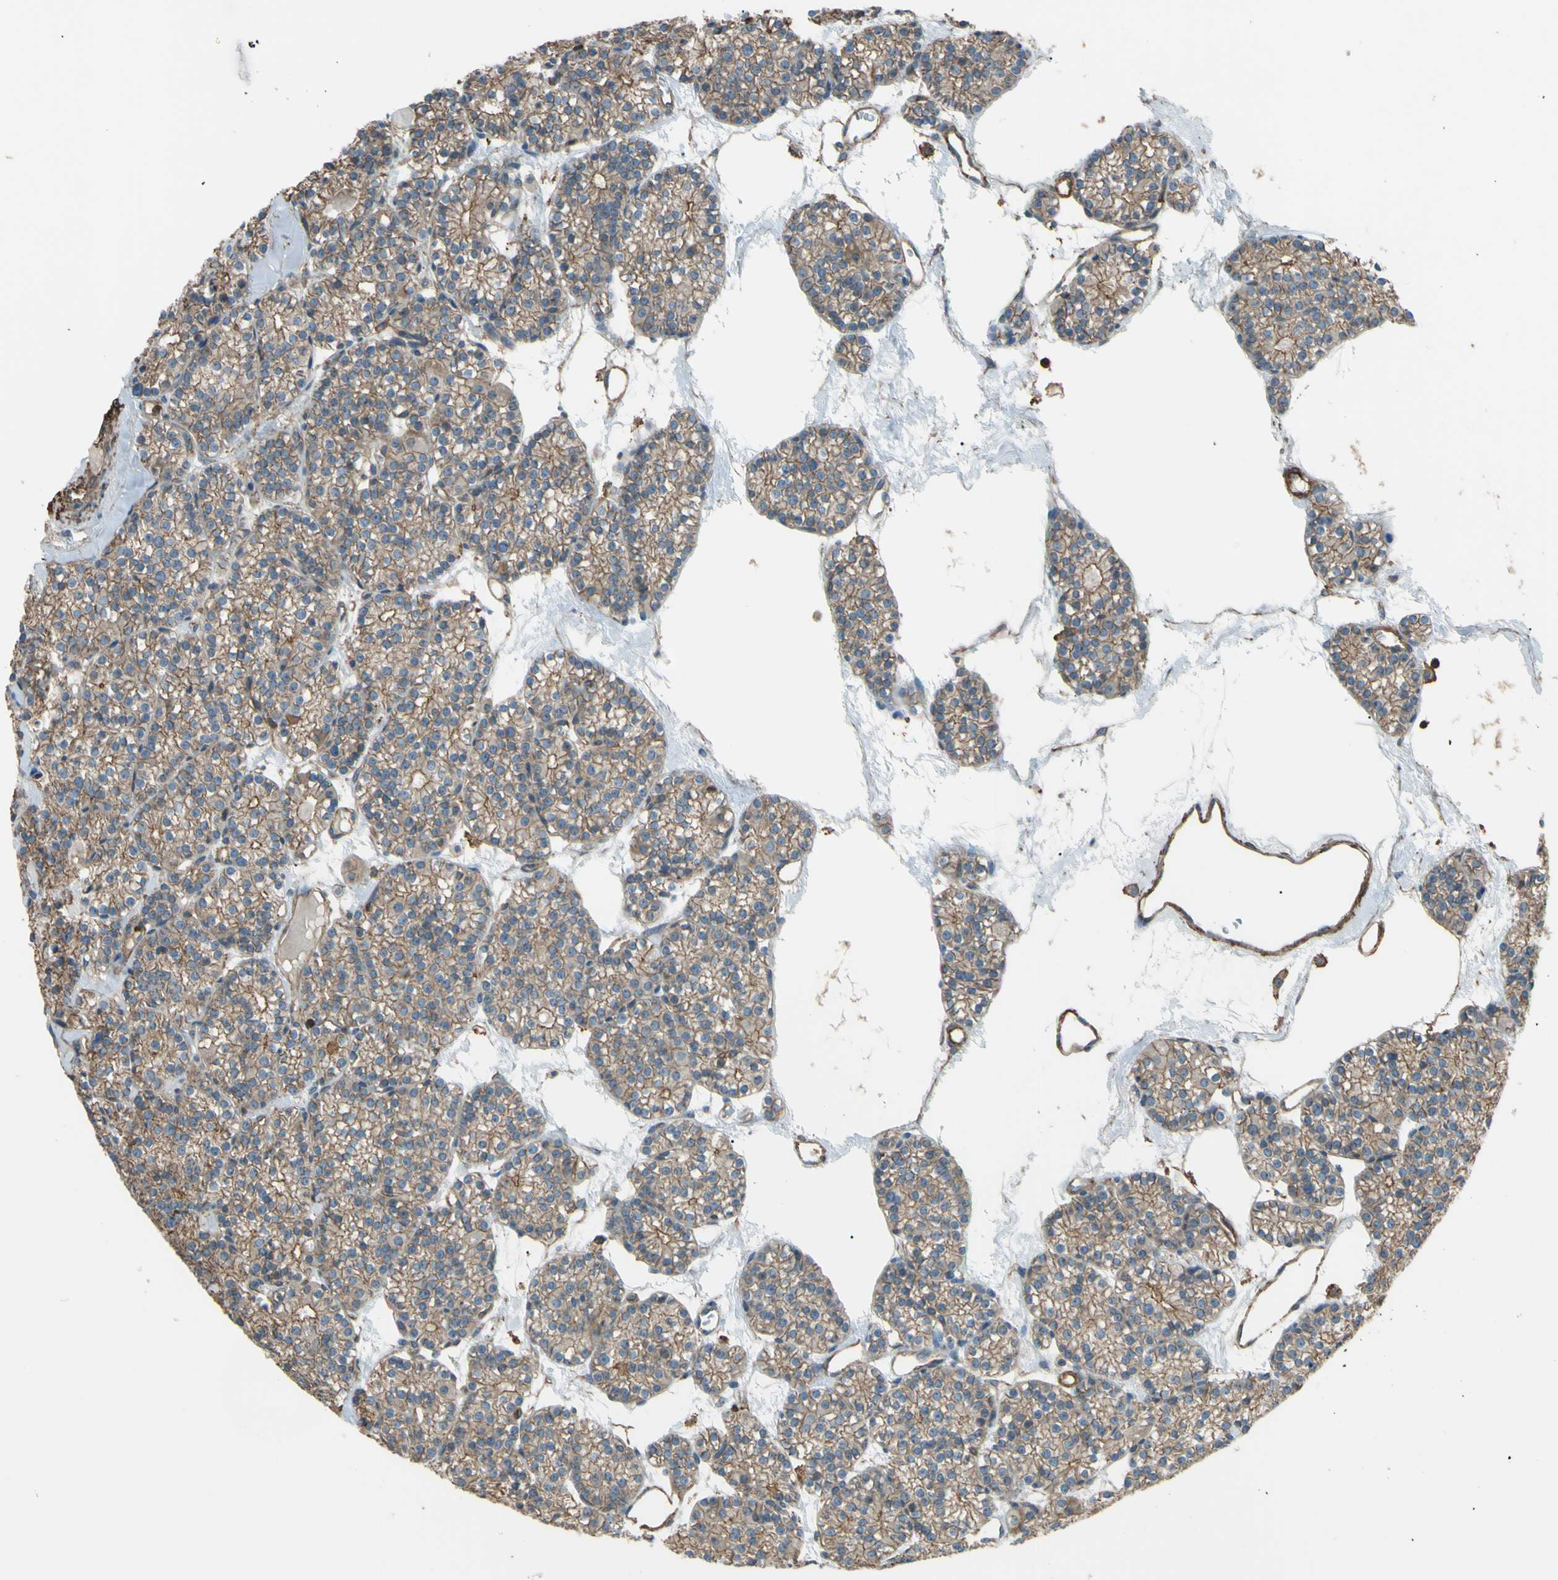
{"staining": {"intensity": "moderate", "quantity": ">75%", "location": "cytoplasmic/membranous"}, "tissue": "parathyroid gland", "cell_type": "Glandular cells", "image_type": "normal", "snomed": [{"axis": "morphology", "description": "Normal tissue, NOS"}, {"axis": "topography", "description": "Parathyroid gland"}], "caption": "Parathyroid gland stained for a protein shows moderate cytoplasmic/membranous positivity in glandular cells.", "gene": "ADD3", "patient": {"sex": "female", "age": 64}}